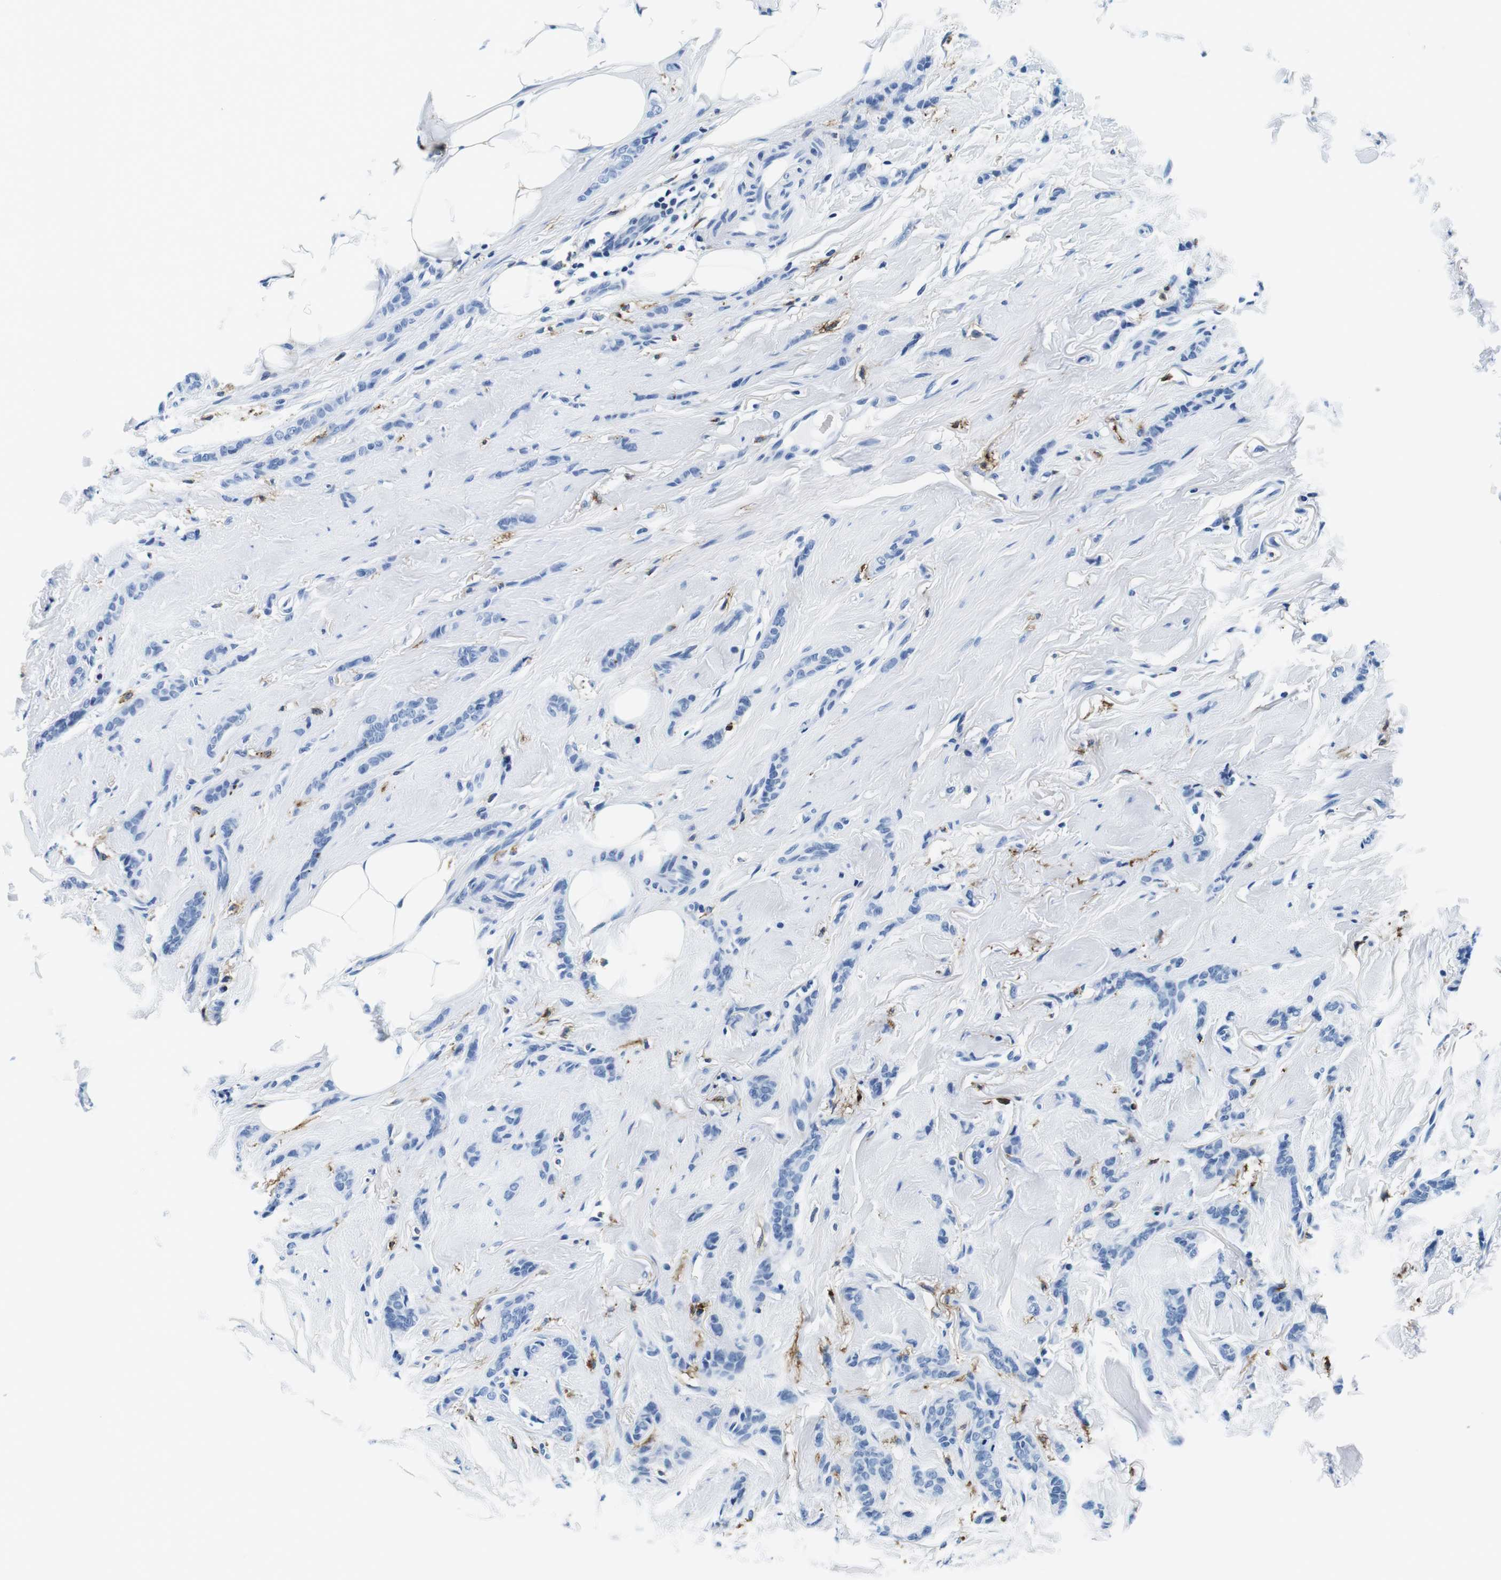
{"staining": {"intensity": "negative", "quantity": "none", "location": "none"}, "tissue": "breast cancer", "cell_type": "Tumor cells", "image_type": "cancer", "snomed": [{"axis": "morphology", "description": "Lobular carcinoma"}, {"axis": "topography", "description": "Skin"}, {"axis": "topography", "description": "Breast"}], "caption": "Tumor cells show no significant positivity in breast cancer.", "gene": "HLA-DRB1", "patient": {"sex": "female", "age": 46}}